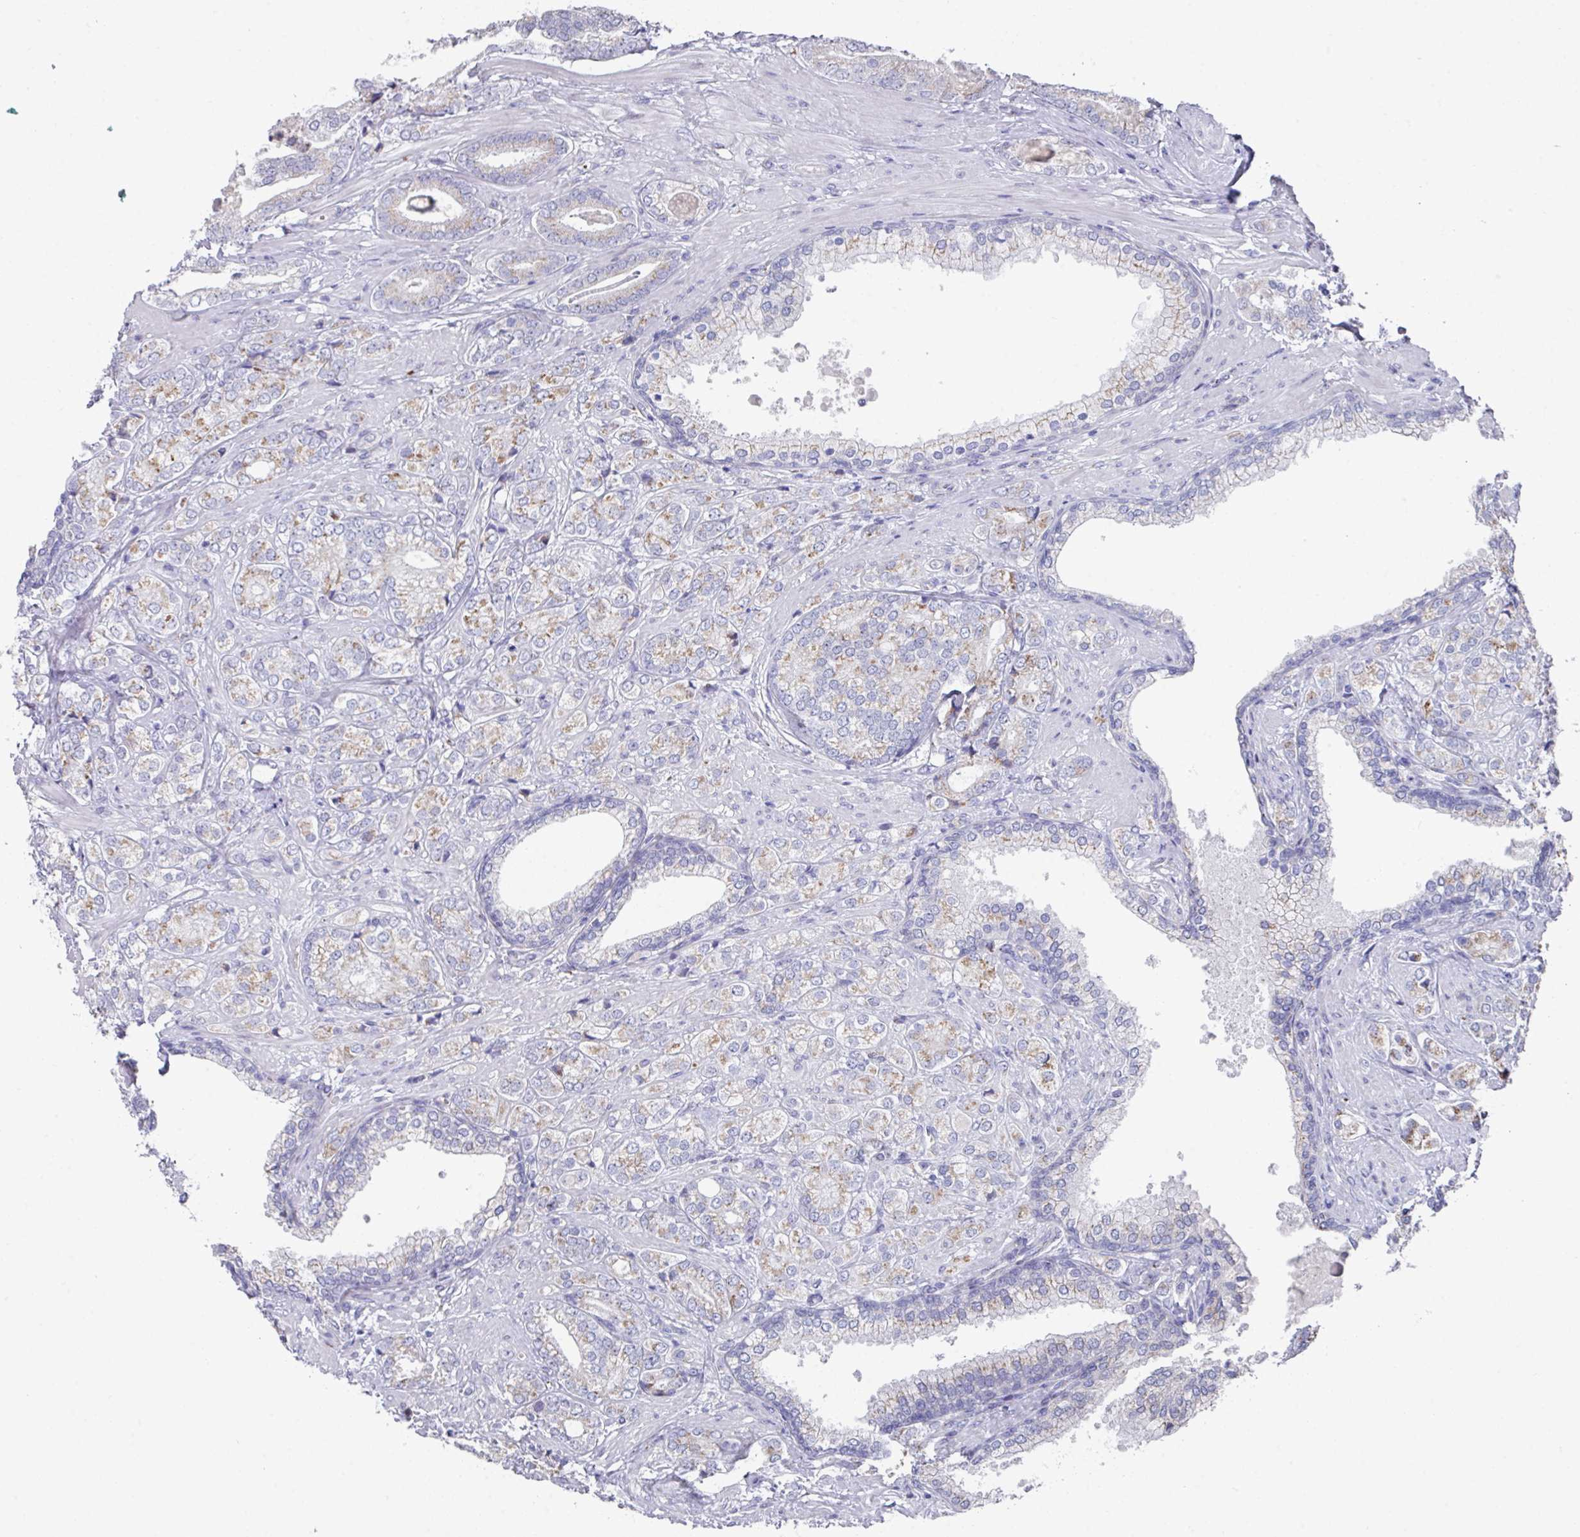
{"staining": {"intensity": "weak", "quantity": "25%-75%", "location": "cytoplasmic/membranous"}, "tissue": "prostate cancer", "cell_type": "Tumor cells", "image_type": "cancer", "snomed": [{"axis": "morphology", "description": "Adenocarcinoma, High grade"}, {"axis": "topography", "description": "Prostate"}], "caption": "A brown stain shows weak cytoplasmic/membranous staining of a protein in prostate high-grade adenocarcinoma tumor cells.", "gene": "VKORC1L1", "patient": {"sex": "male", "age": 60}}